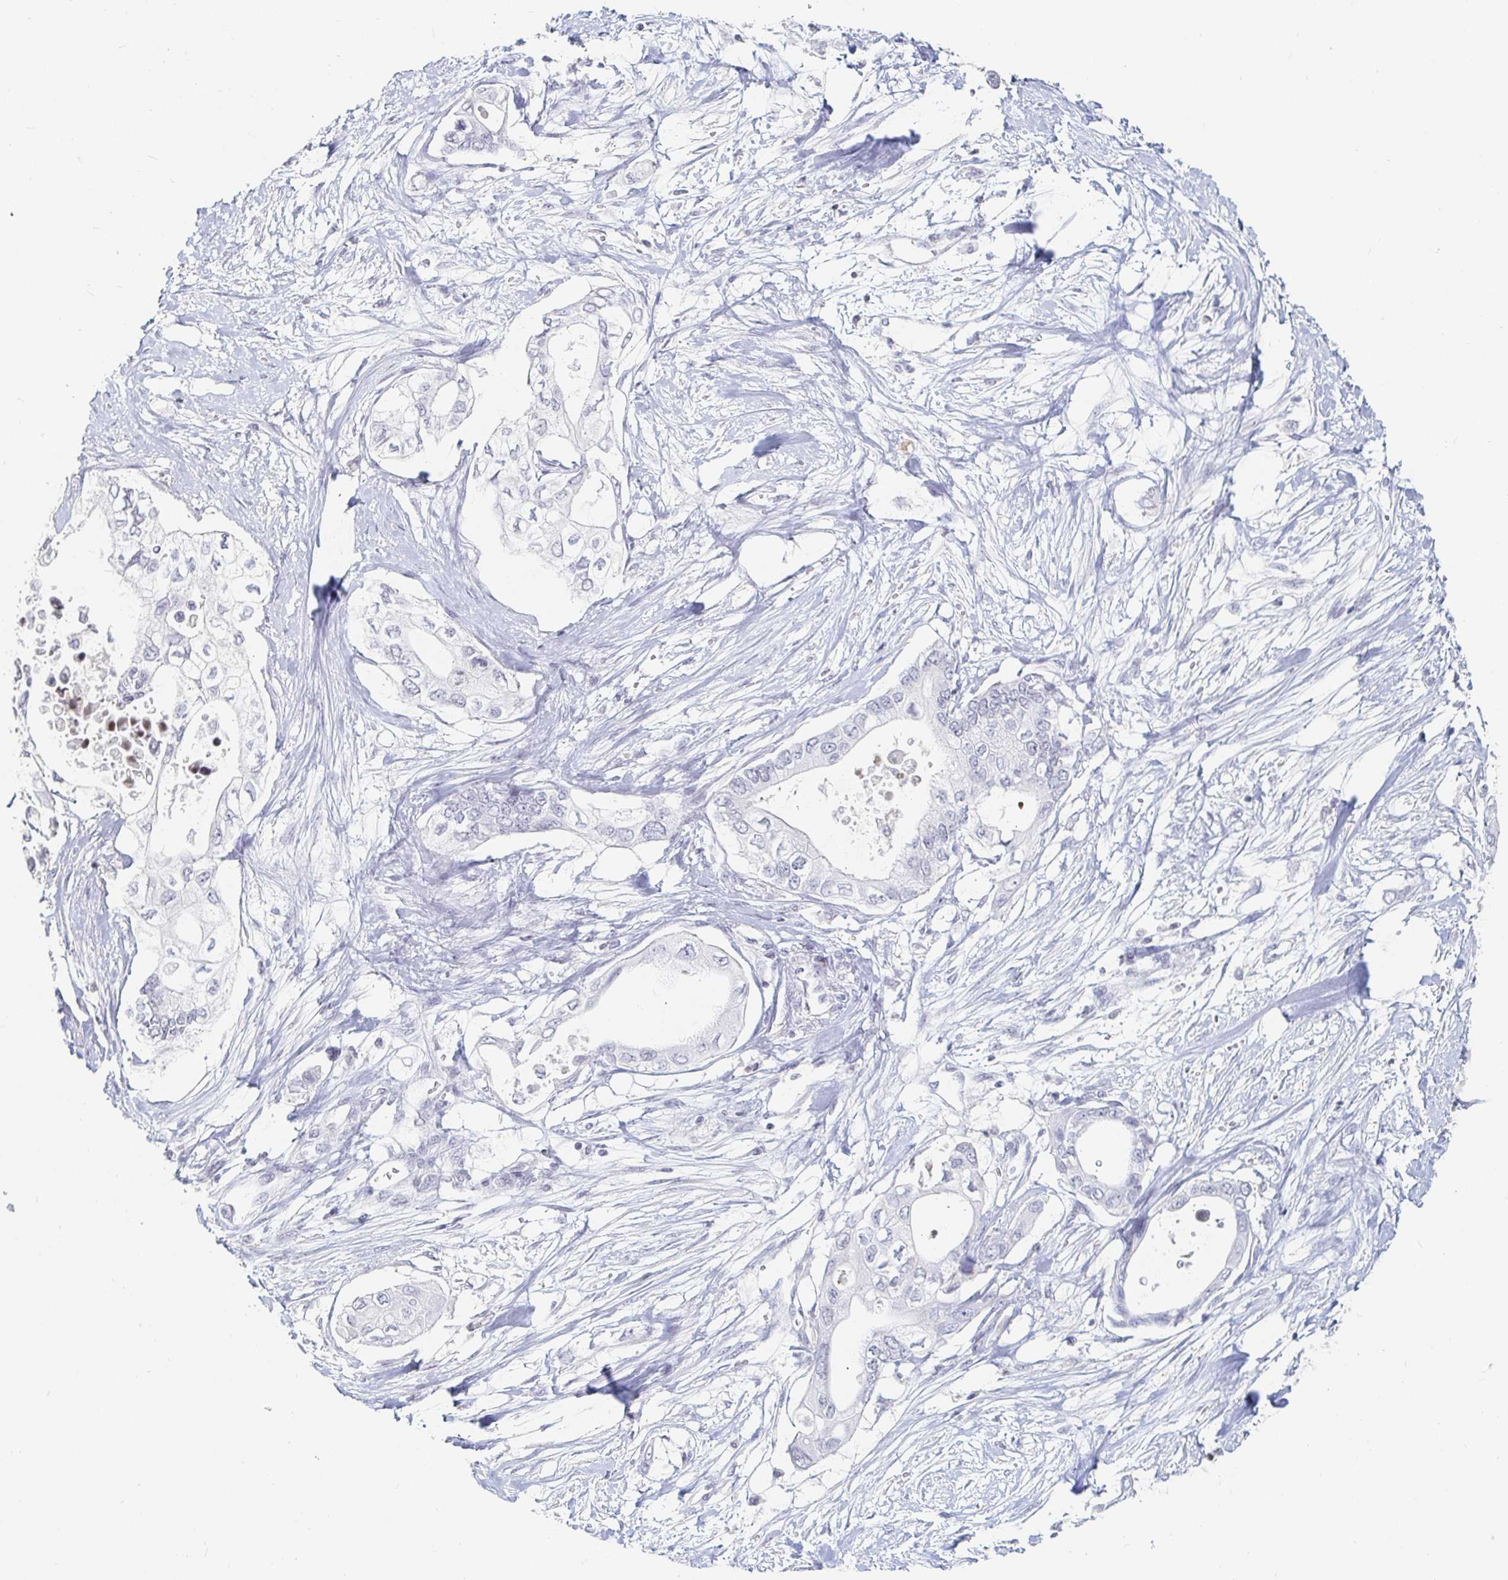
{"staining": {"intensity": "negative", "quantity": "none", "location": "none"}, "tissue": "pancreatic cancer", "cell_type": "Tumor cells", "image_type": "cancer", "snomed": [{"axis": "morphology", "description": "Adenocarcinoma, NOS"}, {"axis": "topography", "description": "Pancreas"}], "caption": "High magnification brightfield microscopy of pancreatic adenocarcinoma stained with DAB (3,3'-diaminobenzidine) (brown) and counterstained with hematoxylin (blue): tumor cells show no significant staining. (Brightfield microscopy of DAB (3,3'-diaminobenzidine) IHC at high magnification).", "gene": "NME9", "patient": {"sex": "female", "age": 63}}